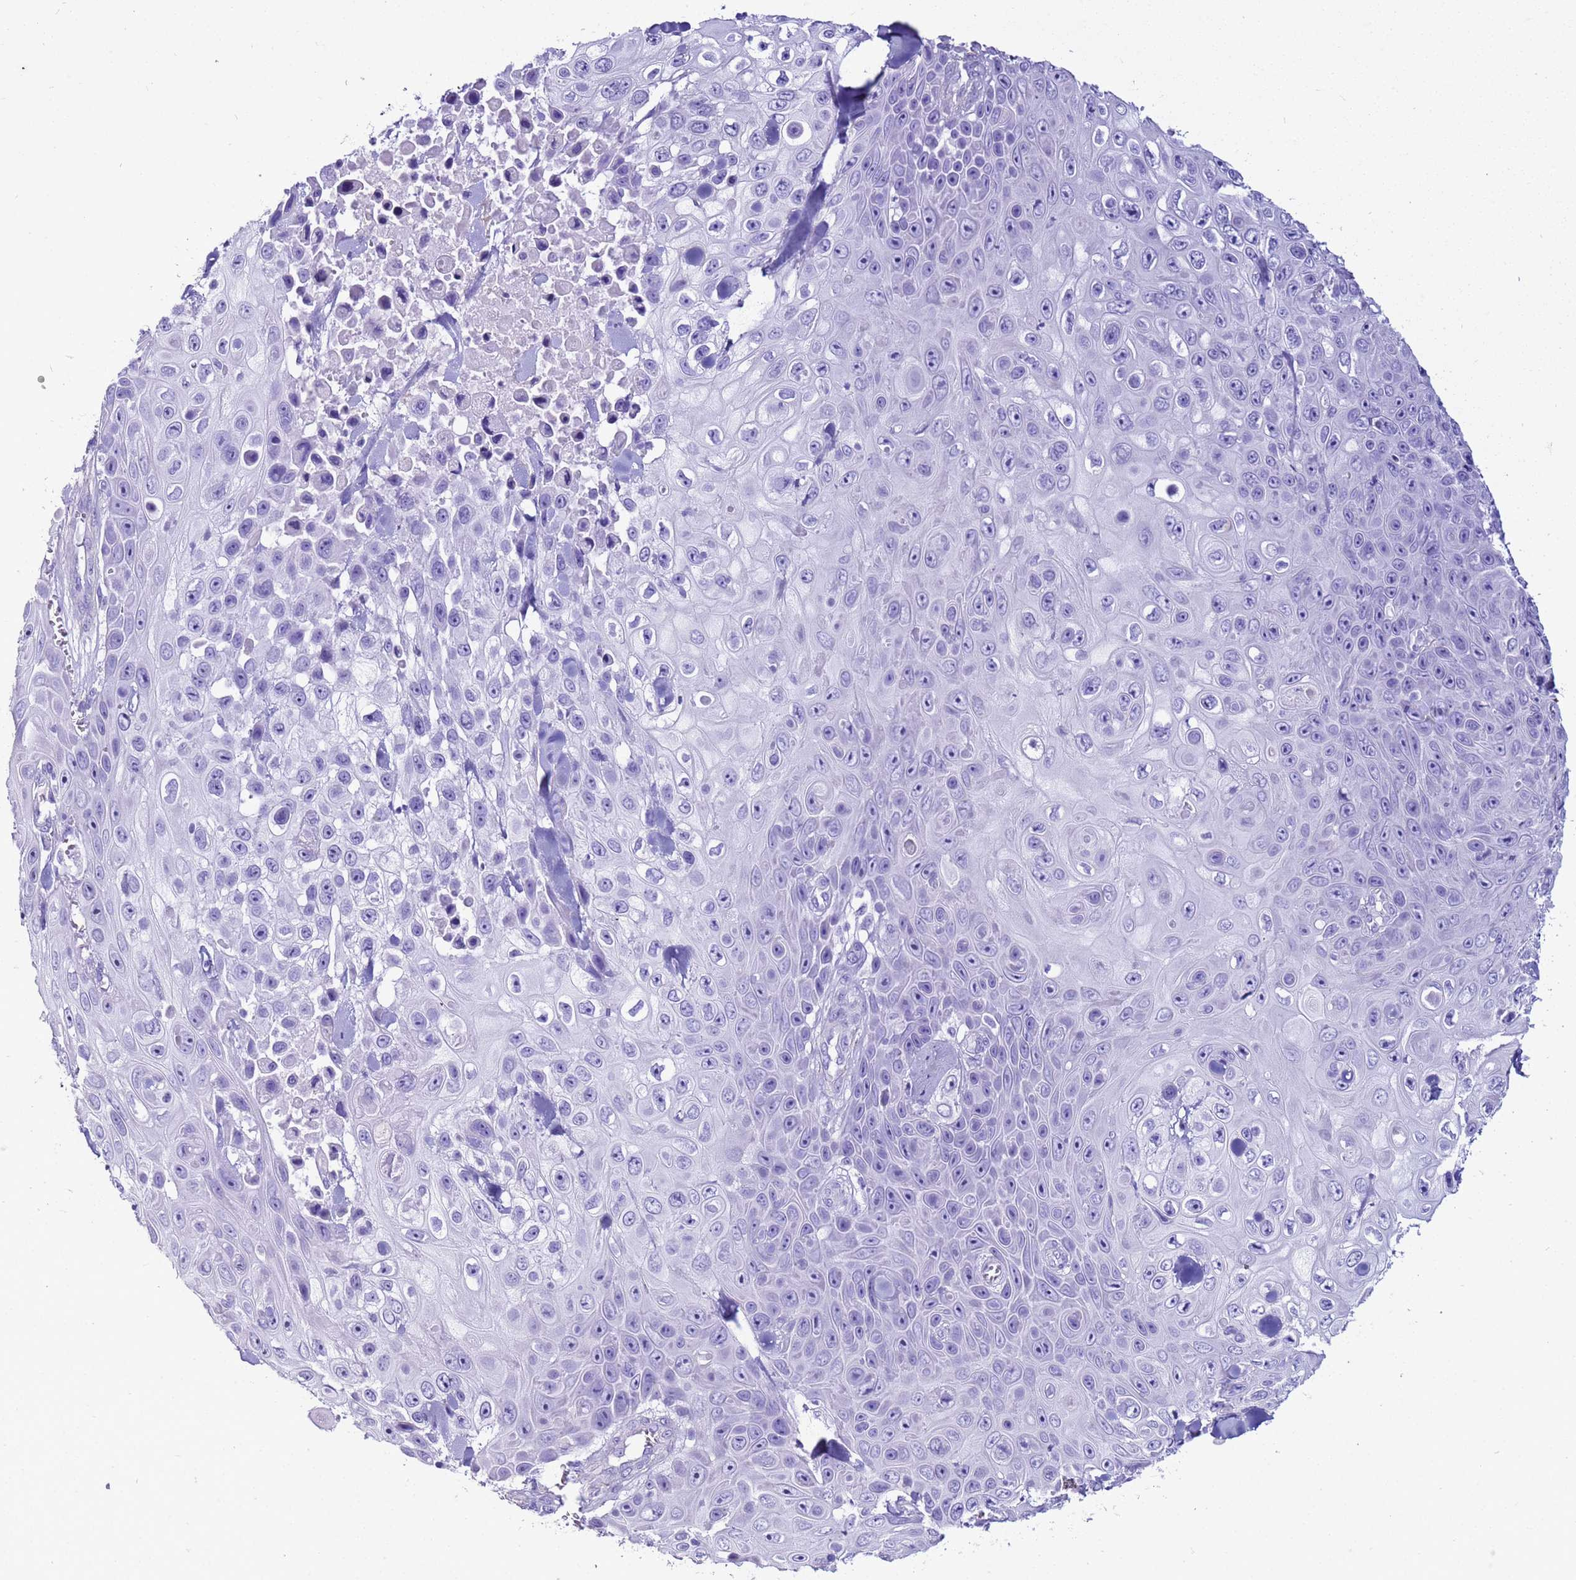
{"staining": {"intensity": "negative", "quantity": "none", "location": "none"}, "tissue": "skin cancer", "cell_type": "Tumor cells", "image_type": "cancer", "snomed": [{"axis": "morphology", "description": "Squamous cell carcinoma, NOS"}, {"axis": "topography", "description": "Skin"}], "caption": "A high-resolution histopathology image shows immunohistochemistry (IHC) staining of skin squamous cell carcinoma, which shows no significant positivity in tumor cells. (DAB (3,3'-diaminobenzidine) immunohistochemistry, high magnification).", "gene": "LCMT1", "patient": {"sex": "male", "age": 82}}